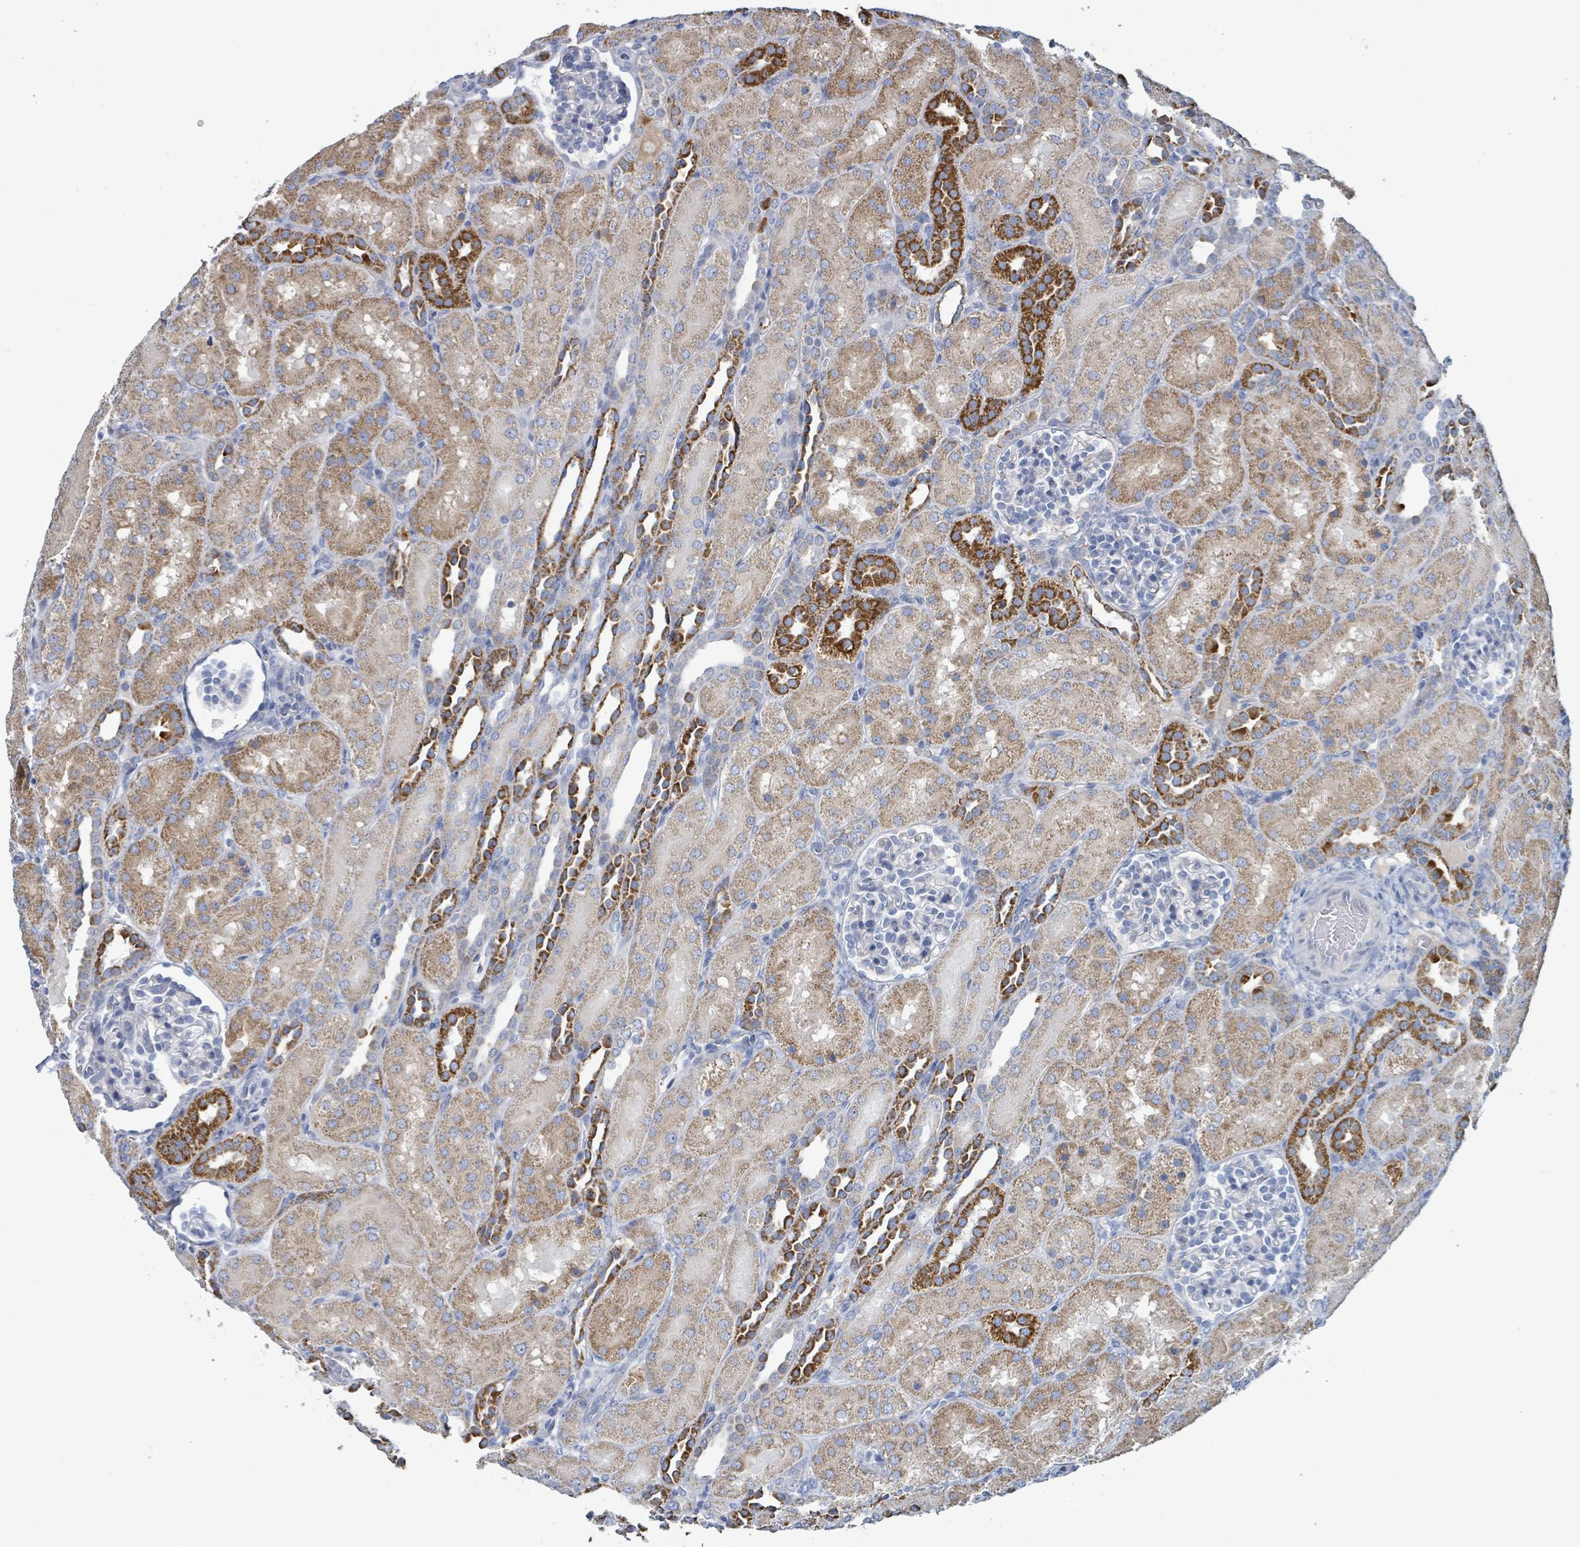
{"staining": {"intensity": "negative", "quantity": "none", "location": "none"}, "tissue": "kidney", "cell_type": "Cells in glomeruli", "image_type": "normal", "snomed": [{"axis": "morphology", "description": "Normal tissue, NOS"}, {"axis": "topography", "description": "Kidney"}], "caption": "This micrograph is of benign kidney stained with IHC to label a protein in brown with the nuclei are counter-stained blue. There is no expression in cells in glomeruli.", "gene": "AKR1C4", "patient": {"sex": "male", "age": 1}}